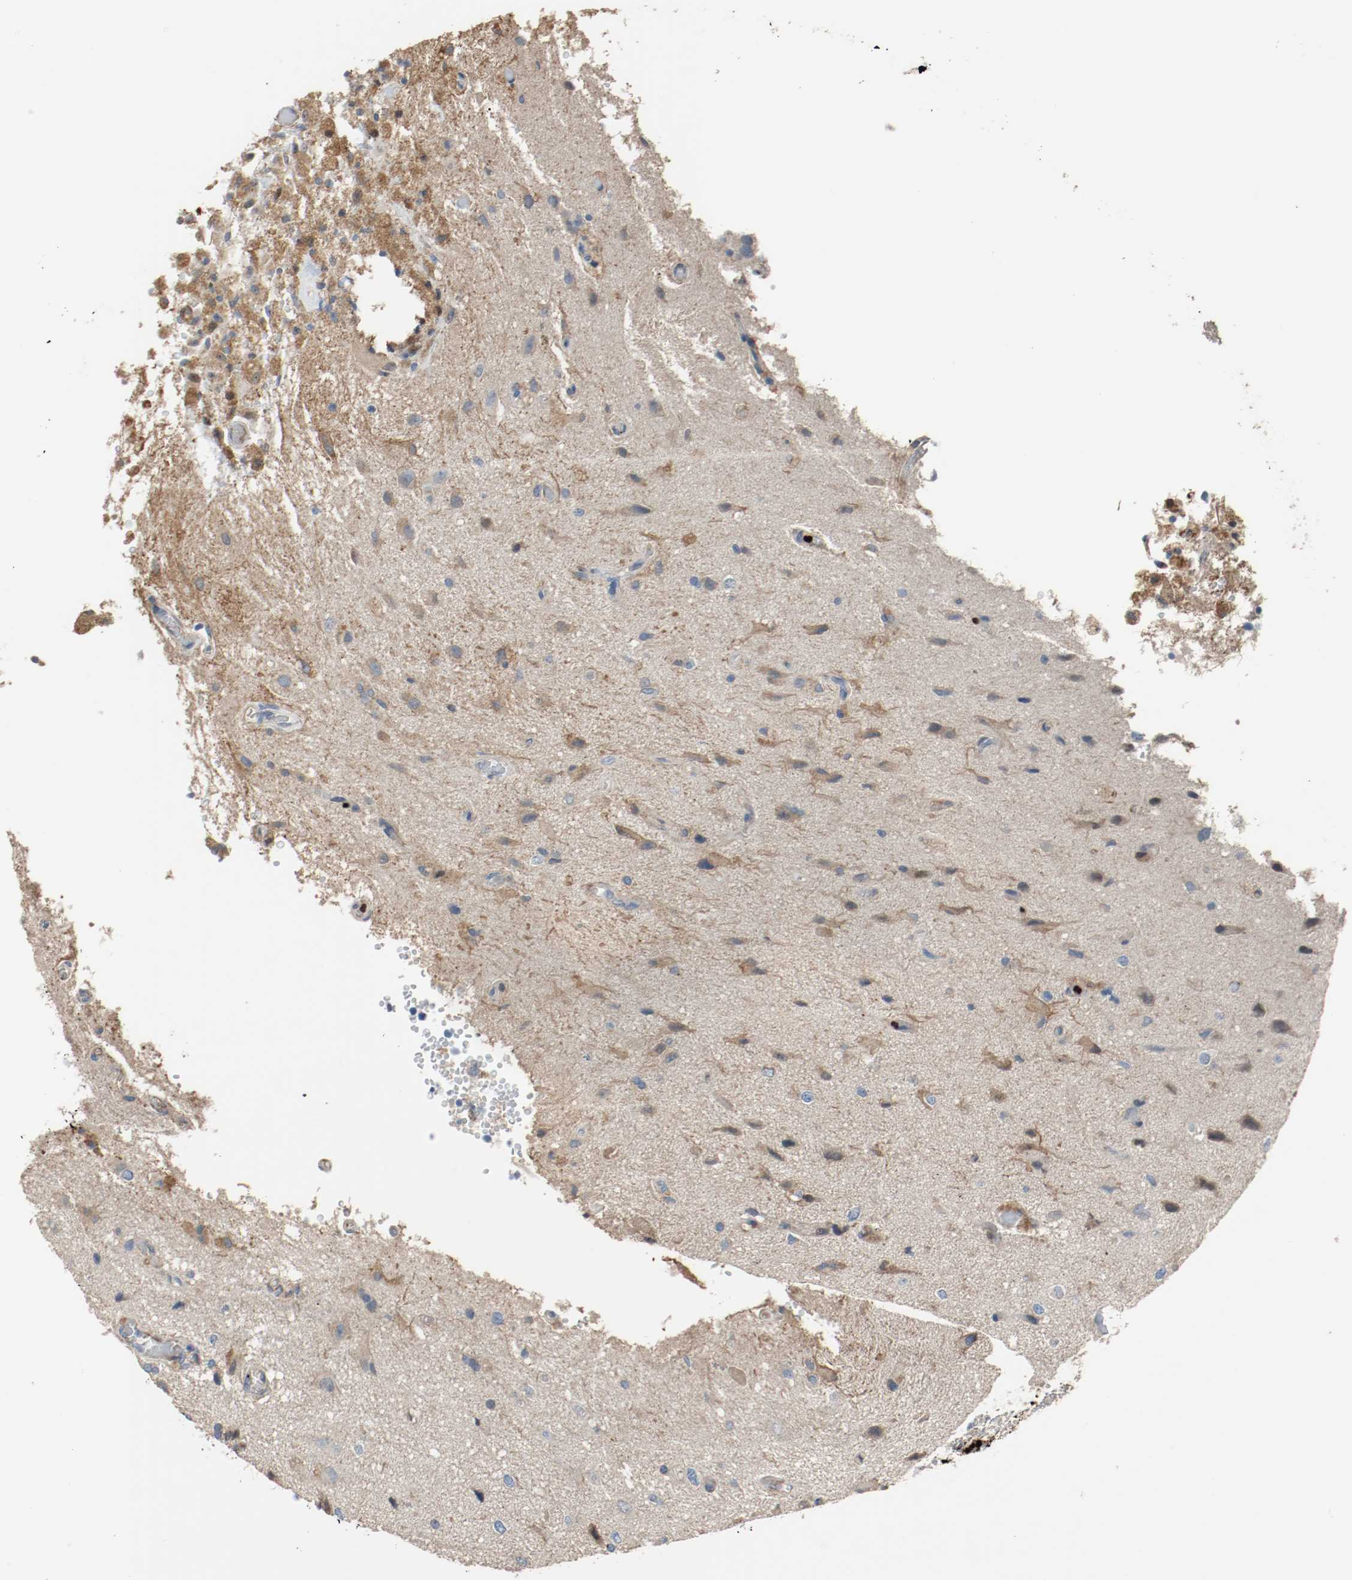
{"staining": {"intensity": "moderate", "quantity": "25%-75%", "location": "cytoplasmic/membranous"}, "tissue": "glioma", "cell_type": "Tumor cells", "image_type": "cancer", "snomed": [{"axis": "morphology", "description": "Glioma, malignant, High grade"}, {"axis": "topography", "description": "Brain"}], "caption": "A brown stain highlights moderate cytoplasmic/membranous positivity of a protein in glioma tumor cells. The staining was performed using DAB to visualize the protein expression in brown, while the nuclei were stained in blue with hematoxylin (Magnification: 20x).", "gene": "BLK", "patient": {"sex": "male", "age": 47}}